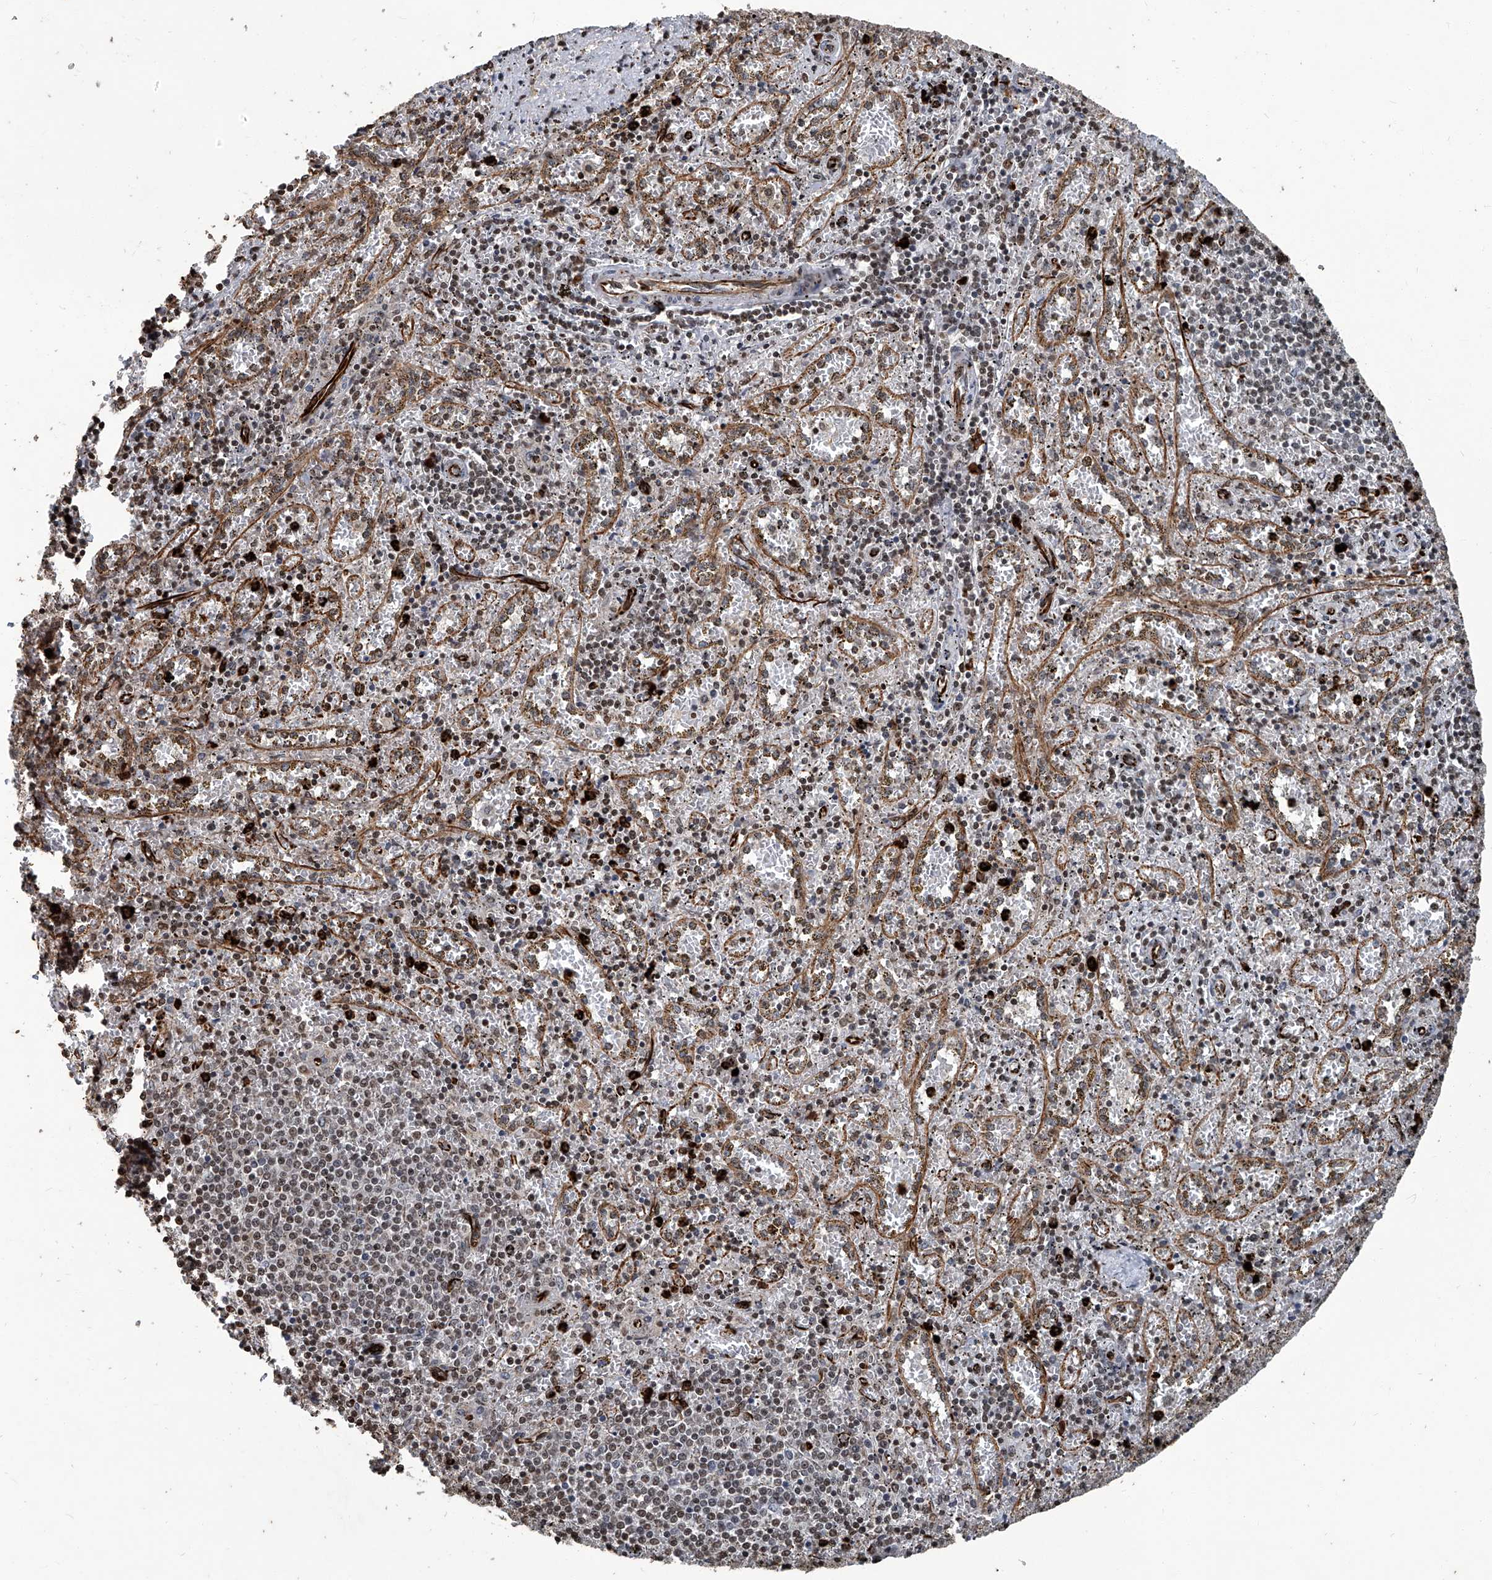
{"staining": {"intensity": "negative", "quantity": "none", "location": "none"}, "tissue": "spleen", "cell_type": "Cells in red pulp", "image_type": "normal", "snomed": [{"axis": "morphology", "description": "Normal tissue, NOS"}, {"axis": "topography", "description": "Spleen"}], "caption": "Spleen stained for a protein using IHC demonstrates no expression cells in red pulp.", "gene": "GPR132", "patient": {"sex": "male", "age": 11}}